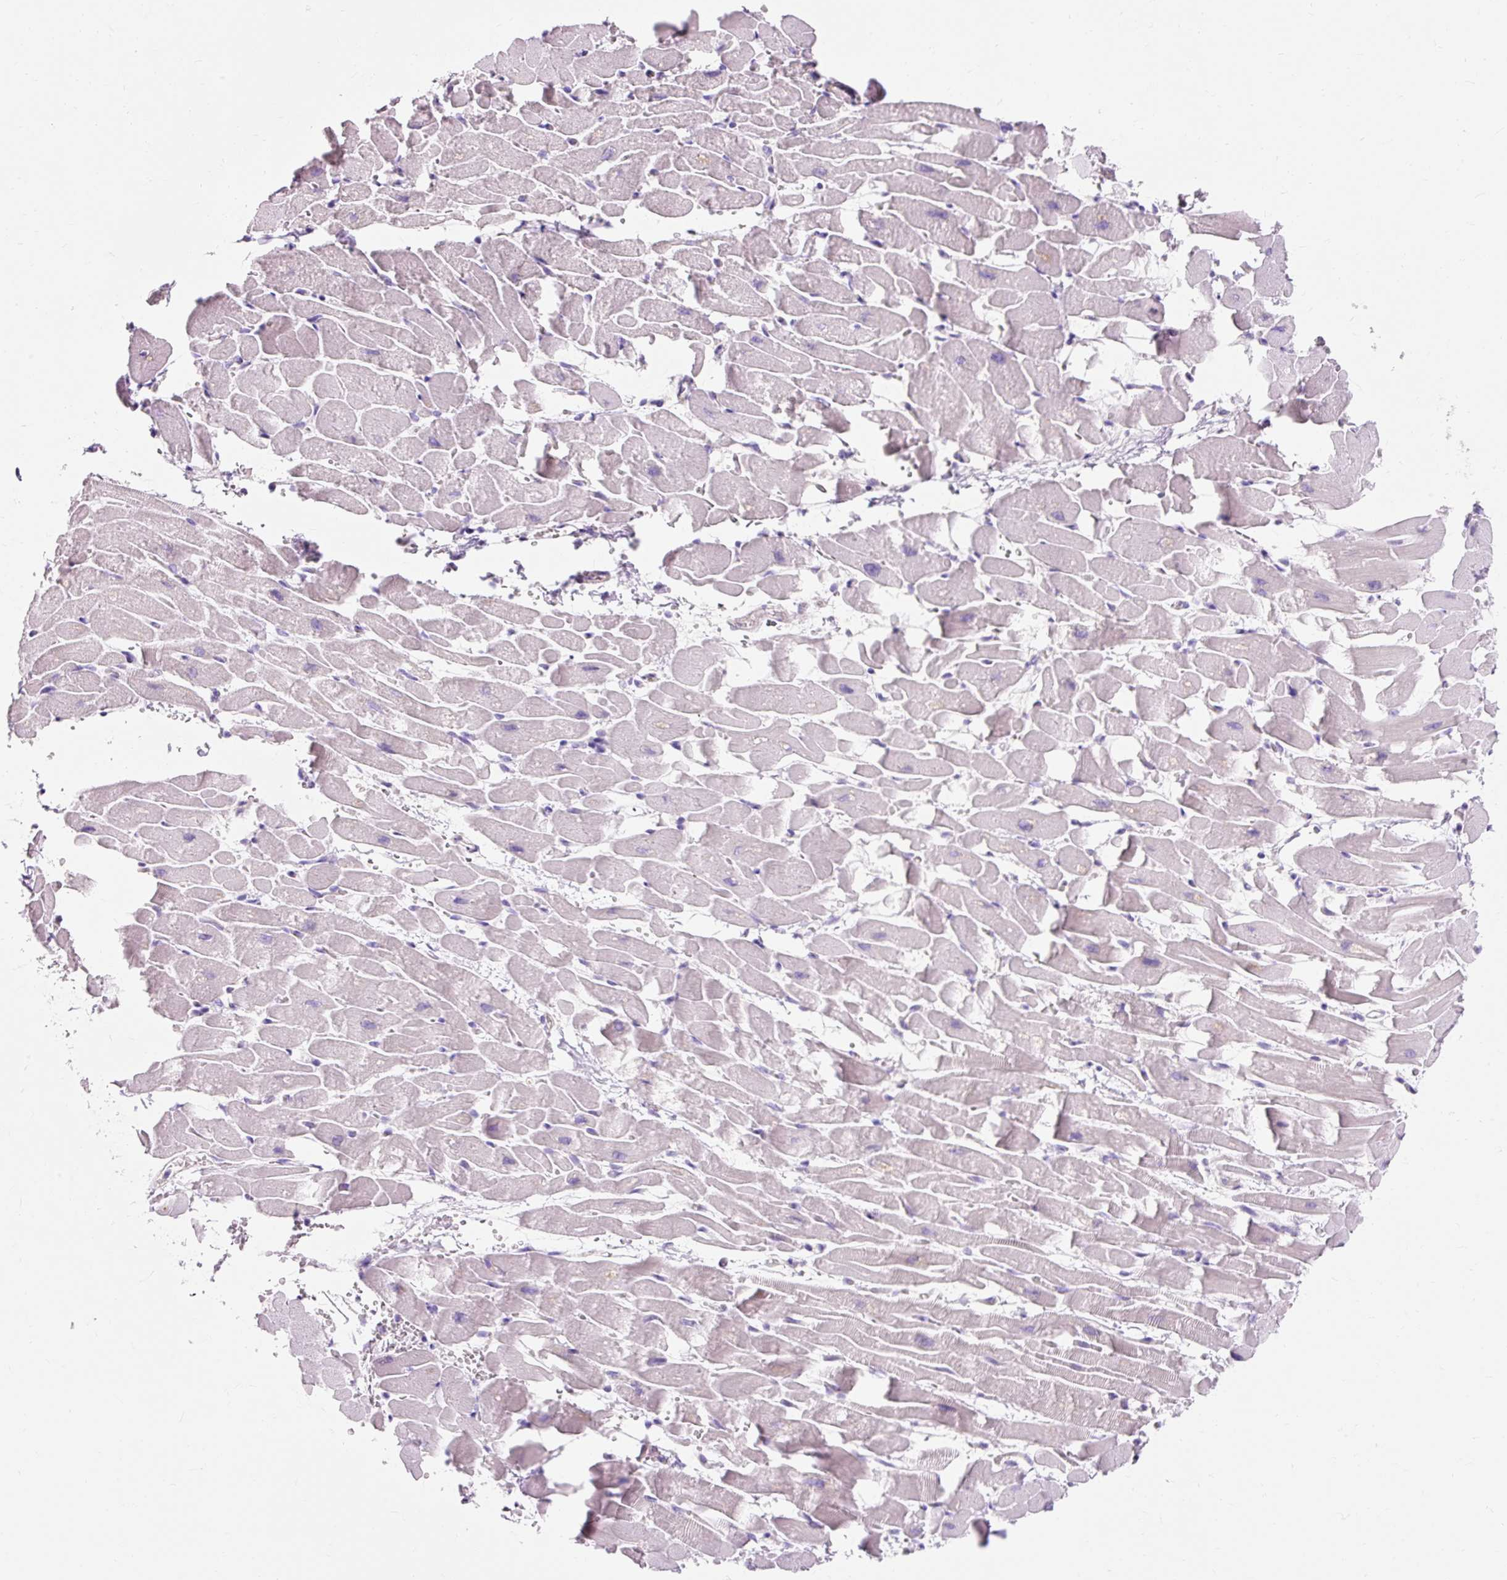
{"staining": {"intensity": "negative", "quantity": "none", "location": "none"}, "tissue": "heart muscle", "cell_type": "Cardiomyocytes", "image_type": "normal", "snomed": [{"axis": "morphology", "description": "Normal tissue, NOS"}, {"axis": "topography", "description": "Heart"}], "caption": "An image of heart muscle stained for a protein exhibits no brown staining in cardiomyocytes. The staining was performed using DAB (3,3'-diaminobenzidine) to visualize the protein expression in brown, while the nuclei were stained in blue with hematoxylin (Magnification: 20x).", "gene": "CLDN25", "patient": {"sex": "male", "age": 37}}